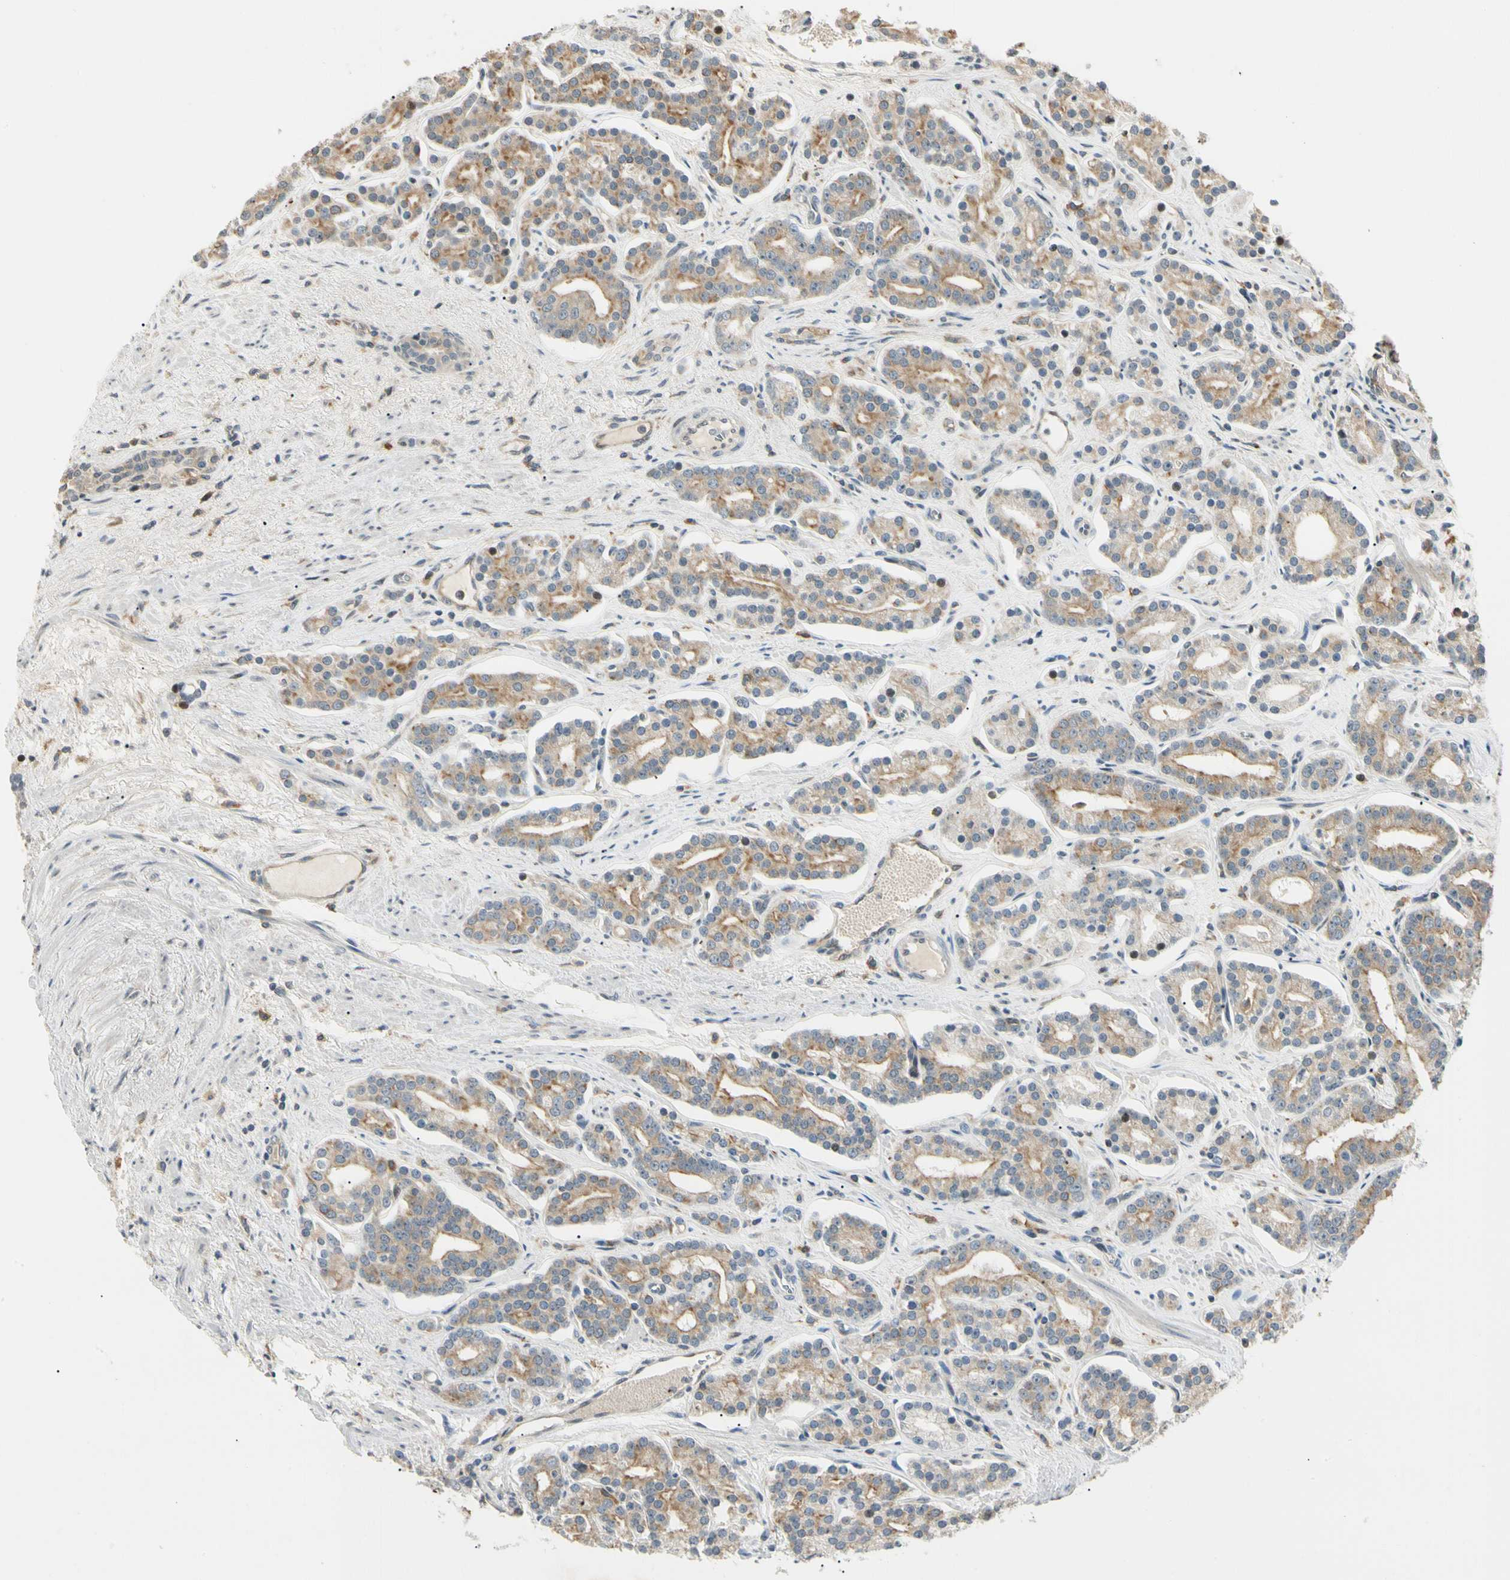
{"staining": {"intensity": "moderate", "quantity": ">75%", "location": "cytoplasmic/membranous"}, "tissue": "prostate cancer", "cell_type": "Tumor cells", "image_type": "cancer", "snomed": [{"axis": "morphology", "description": "Adenocarcinoma, Low grade"}, {"axis": "topography", "description": "Prostate"}], "caption": "Prostate adenocarcinoma (low-grade) stained with IHC displays moderate cytoplasmic/membranous expression in approximately >75% of tumor cells.", "gene": "FNDC3B", "patient": {"sex": "male", "age": 63}}